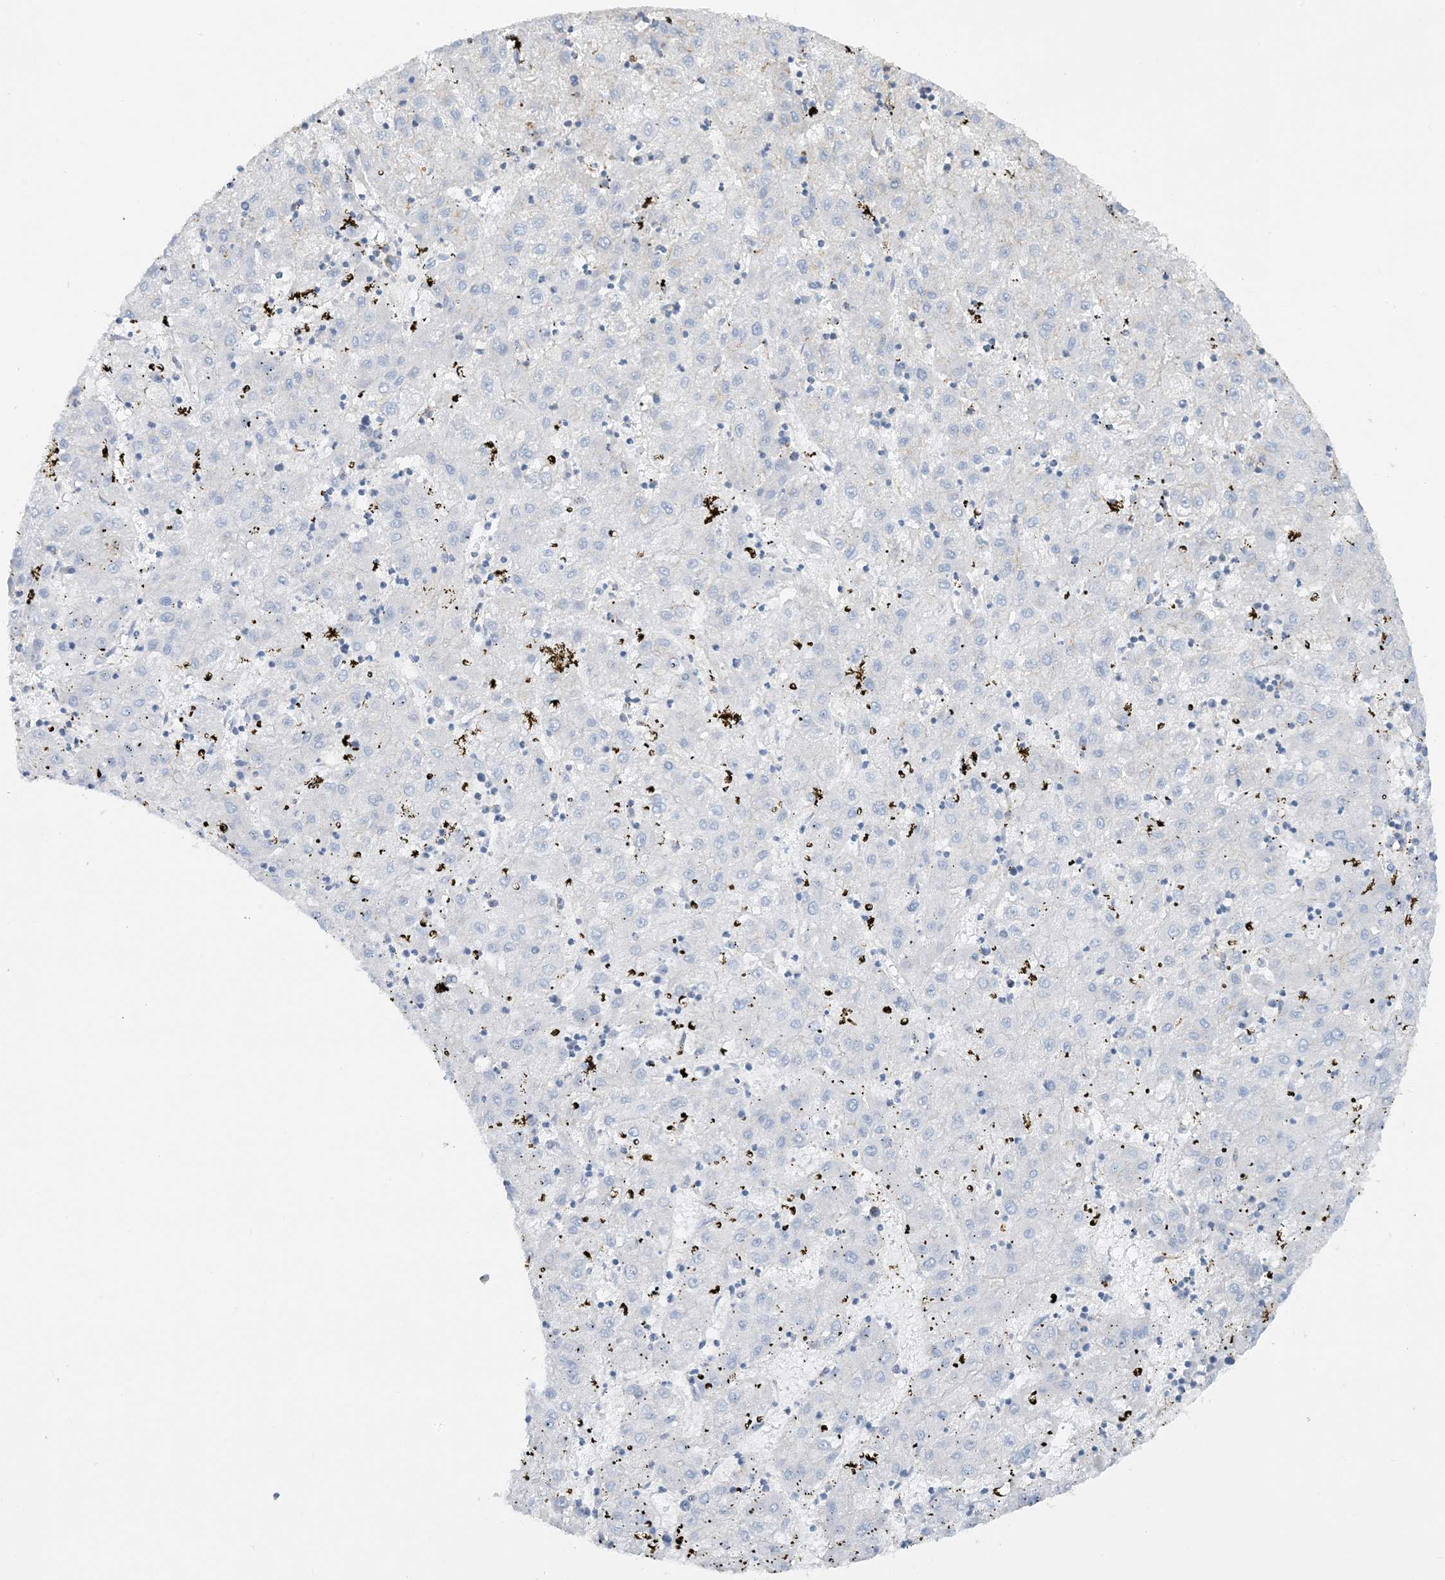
{"staining": {"intensity": "negative", "quantity": "none", "location": "none"}, "tissue": "liver cancer", "cell_type": "Tumor cells", "image_type": "cancer", "snomed": [{"axis": "morphology", "description": "Carcinoma, Hepatocellular, NOS"}, {"axis": "topography", "description": "Liver"}], "caption": "The photomicrograph exhibits no staining of tumor cells in hepatocellular carcinoma (liver).", "gene": "CALHM5", "patient": {"sex": "male", "age": 72}}